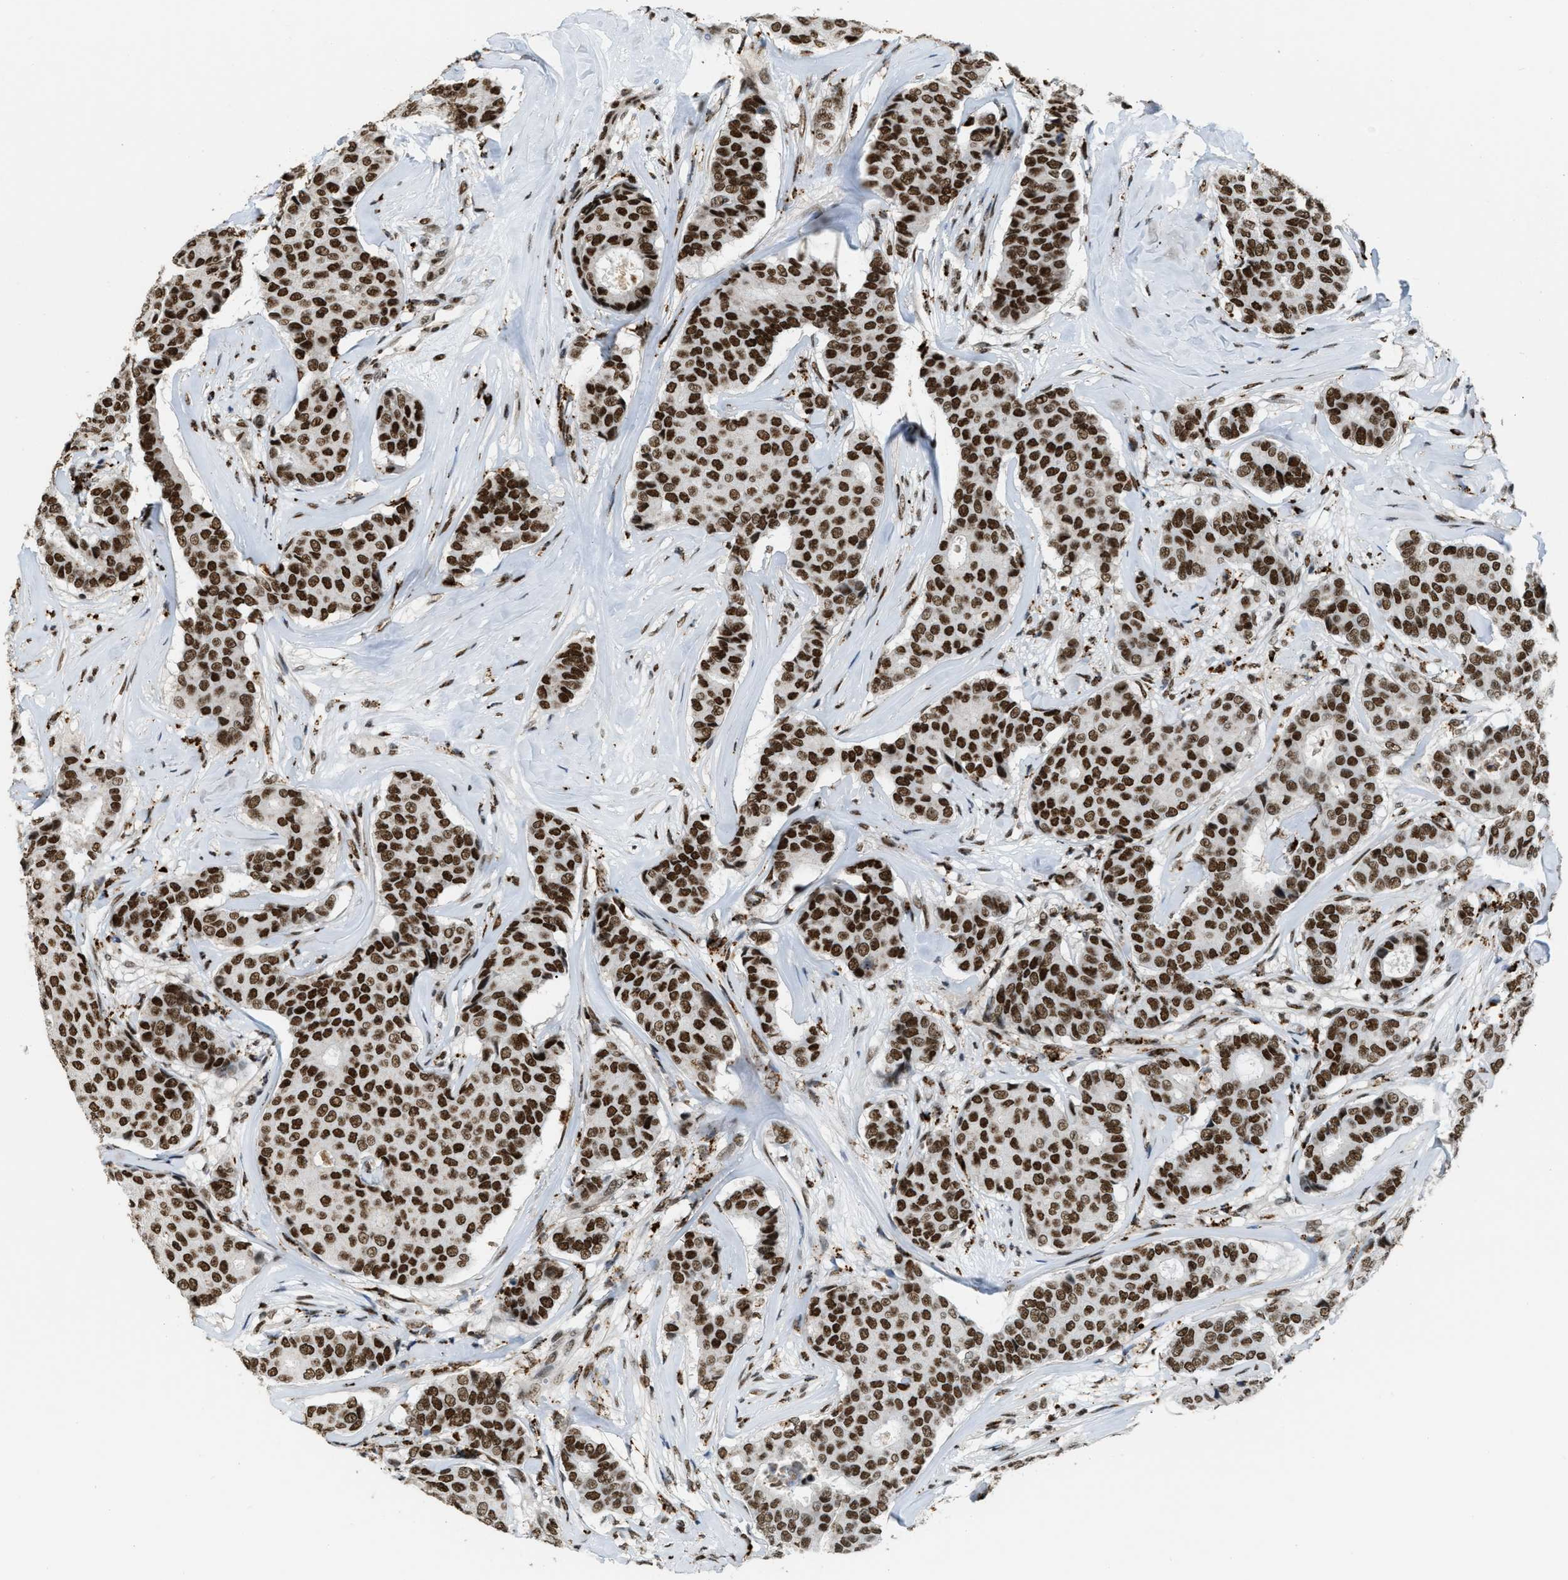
{"staining": {"intensity": "strong", "quantity": ">75%", "location": "nuclear"}, "tissue": "breast cancer", "cell_type": "Tumor cells", "image_type": "cancer", "snomed": [{"axis": "morphology", "description": "Duct carcinoma"}, {"axis": "topography", "description": "Breast"}], "caption": "An immunohistochemistry (IHC) micrograph of tumor tissue is shown. Protein staining in brown labels strong nuclear positivity in breast cancer within tumor cells.", "gene": "NUMA1", "patient": {"sex": "female", "age": 75}}